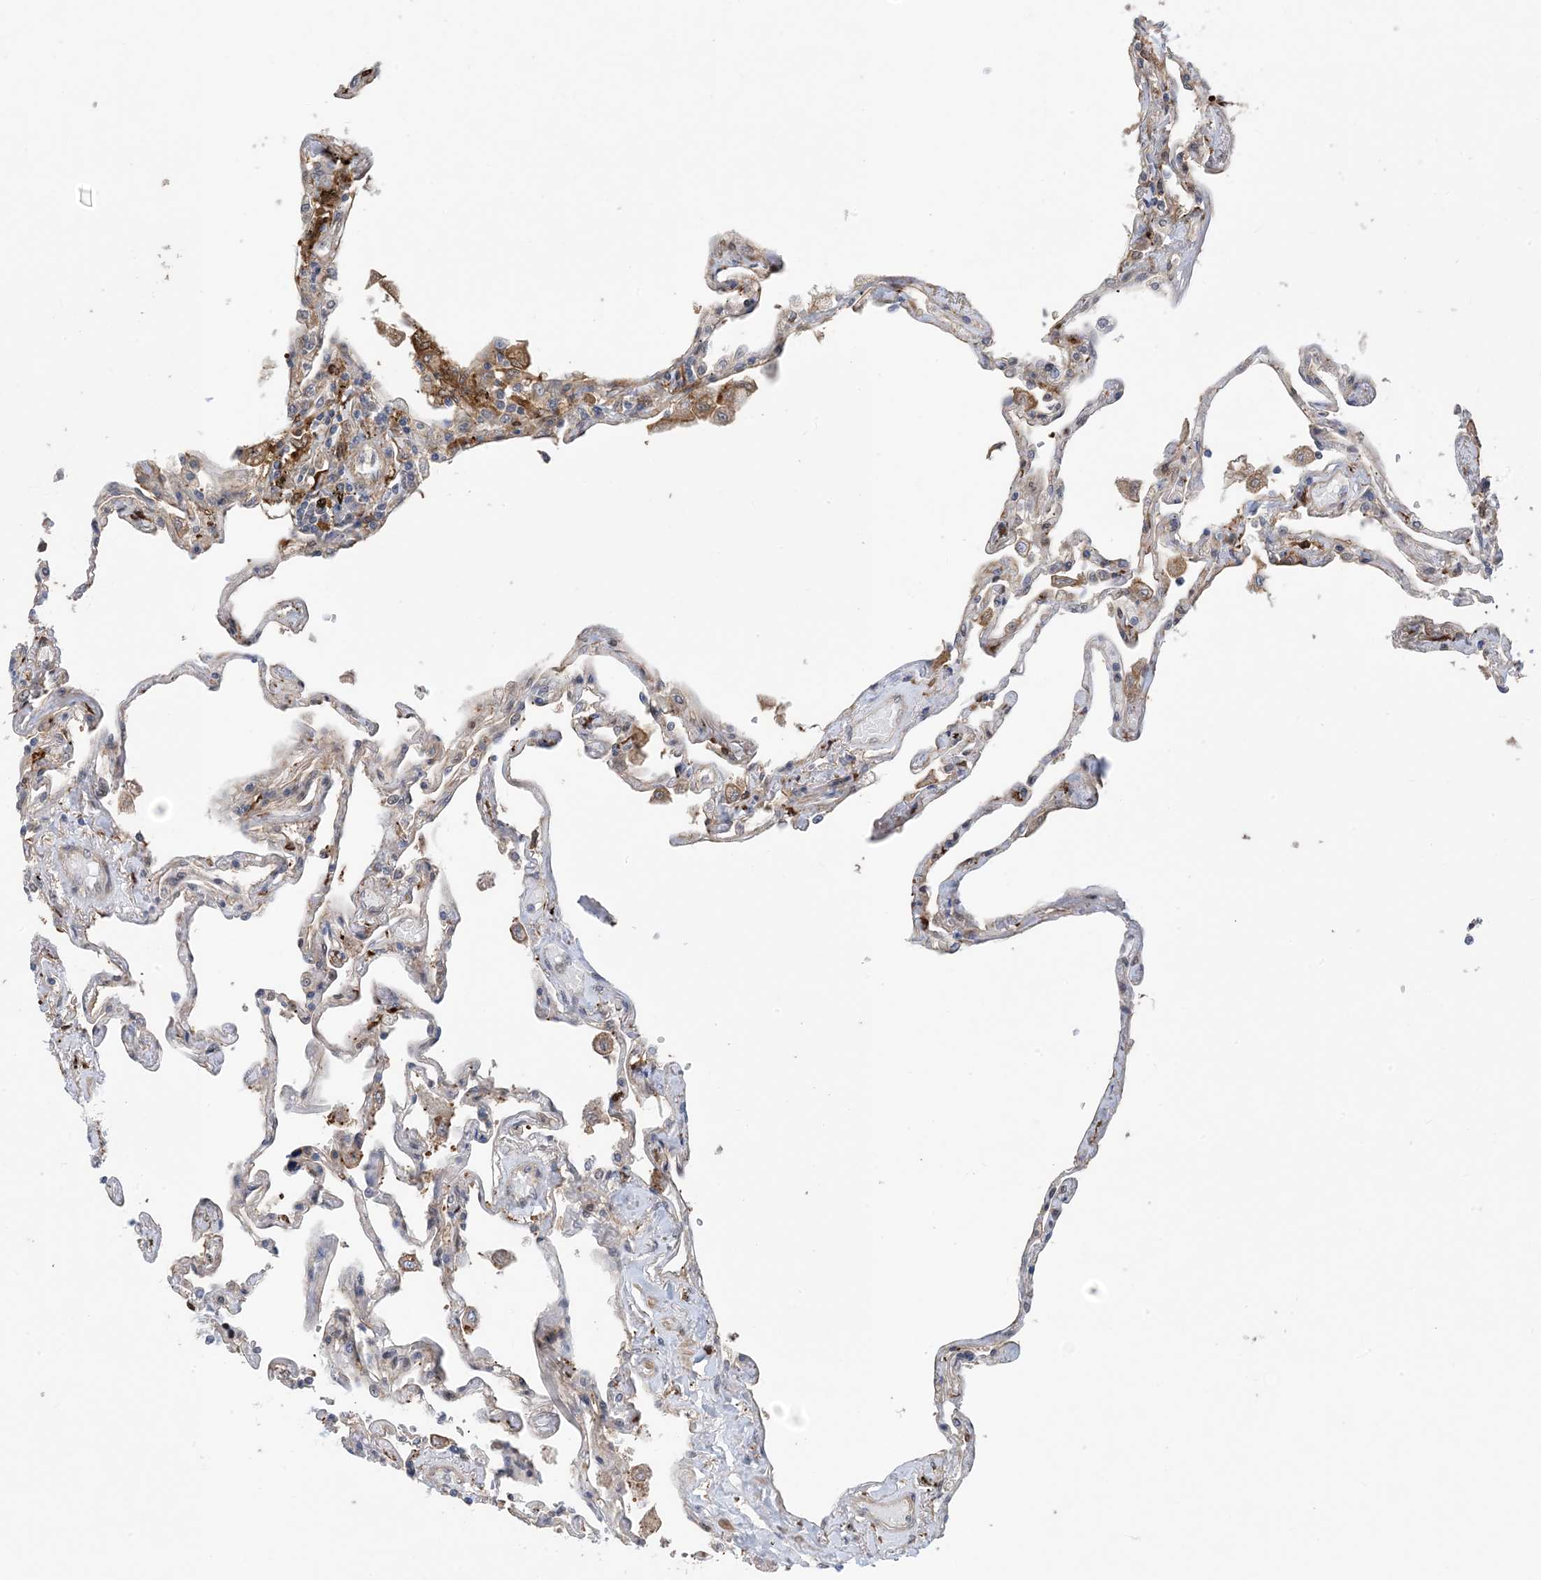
{"staining": {"intensity": "moderate", "quantity": "<25%", "location": "cytoplasmic/membranous"}, "tissue": "lung", "cell_type": "Alveolar cells", "image_type": "normal", "snomed": [{"axis": "morphology", "description": "Normal tissue, NOS"}, {"axis": "topography", "description": "Lung"}], "caption": "Approximately <25% of alveolar cells in normal human lung exhibit moderate cytoplasmic/membranous protein expression as visualized by brown immunohistochemical staining.", "gene": "HS1BP3", "patient": {"sex": "female", "age": 67}}